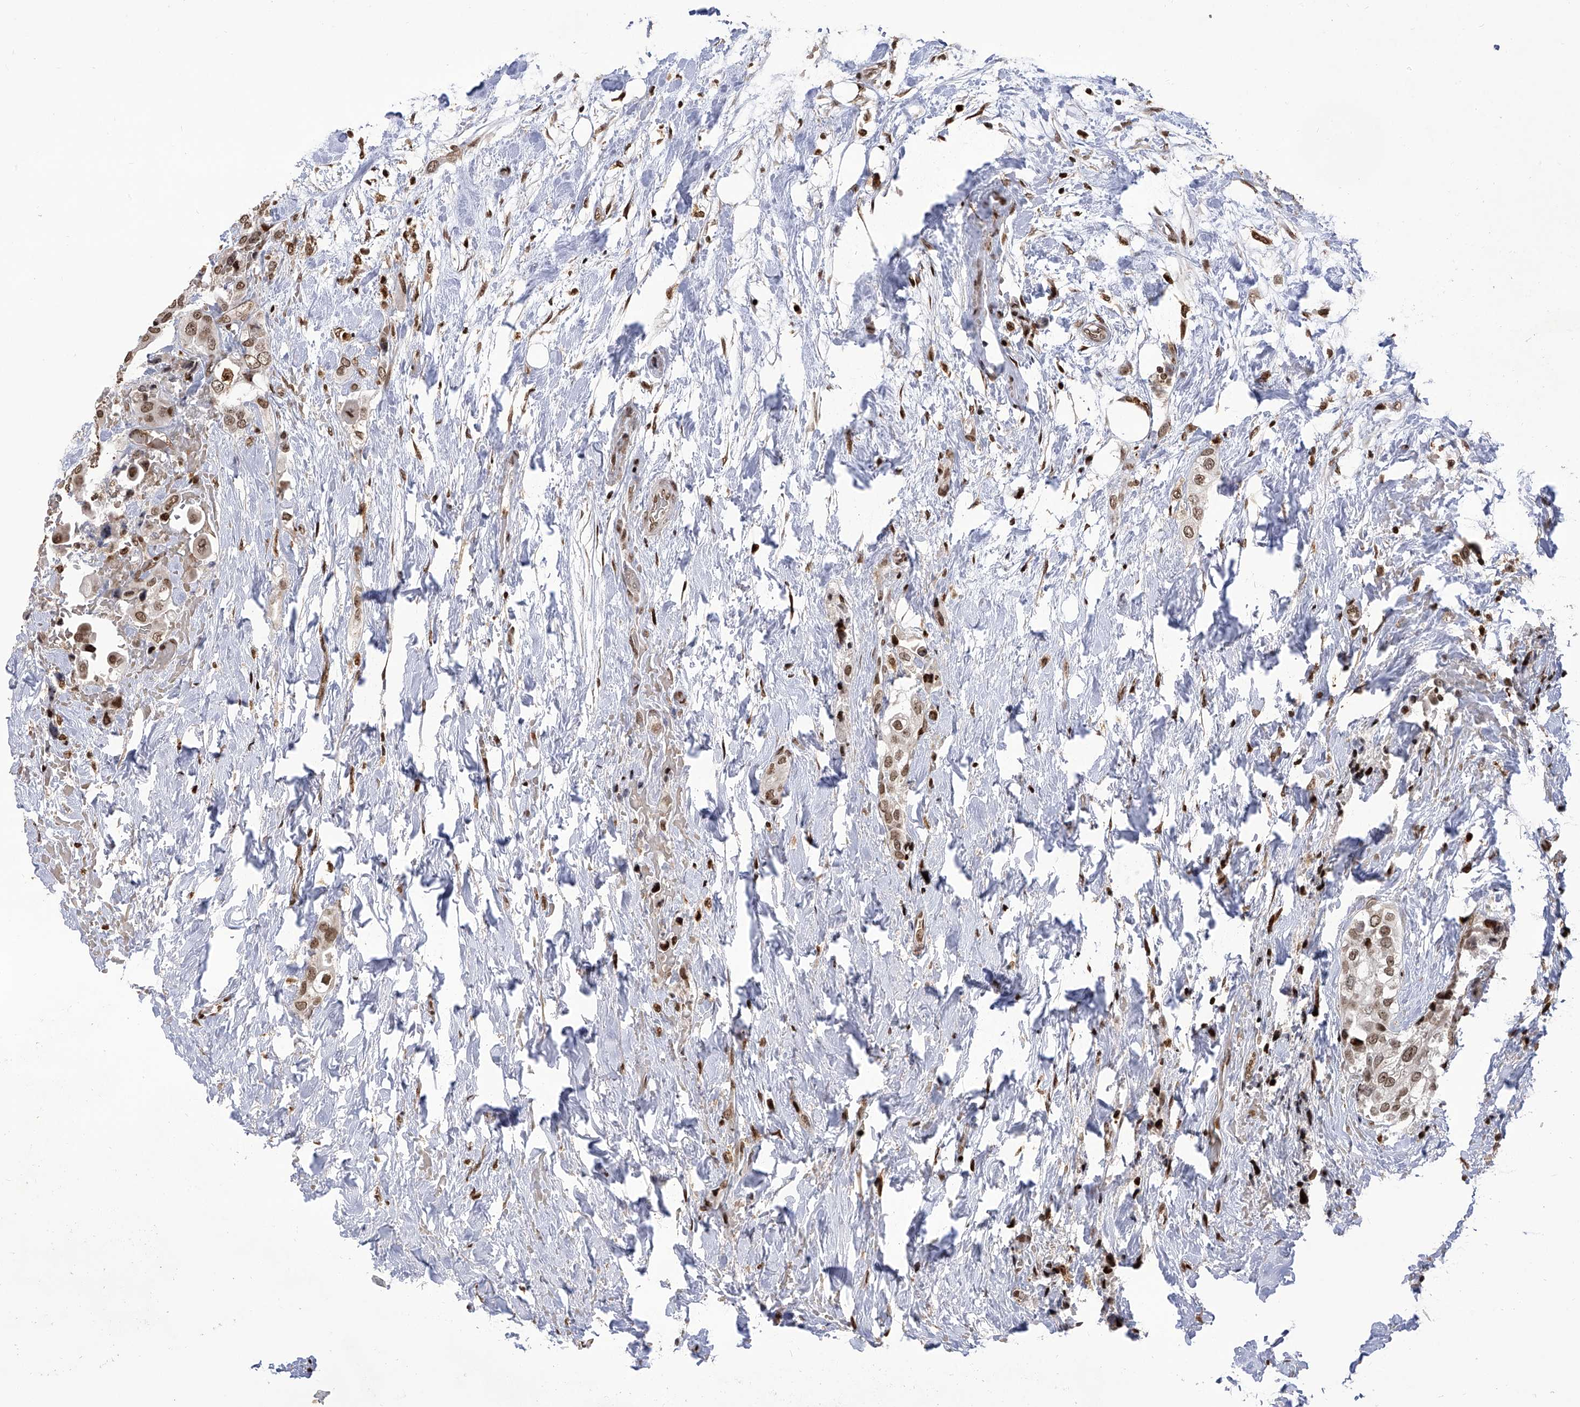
{"staining": {"intensity": "moderate", "quantity": ">75%", "location": "nuclear"}, "tissue": "urothelial cancer", "cell_type": "Tumor cells", "image_type": "cancer", "snomed": [{"axis": "morphology", "description": "Urothelial carcinoma, High grade"}, {"axis": "topography", "description": "Urinary bladder"}], "caption": "Human urothelial carcinoma (high-grade) stained with a protein marker demonstrates moderate staining in tumor cells.", "gene": "PAK1IP1", "patient": {"sex": "male", "age": 64}}